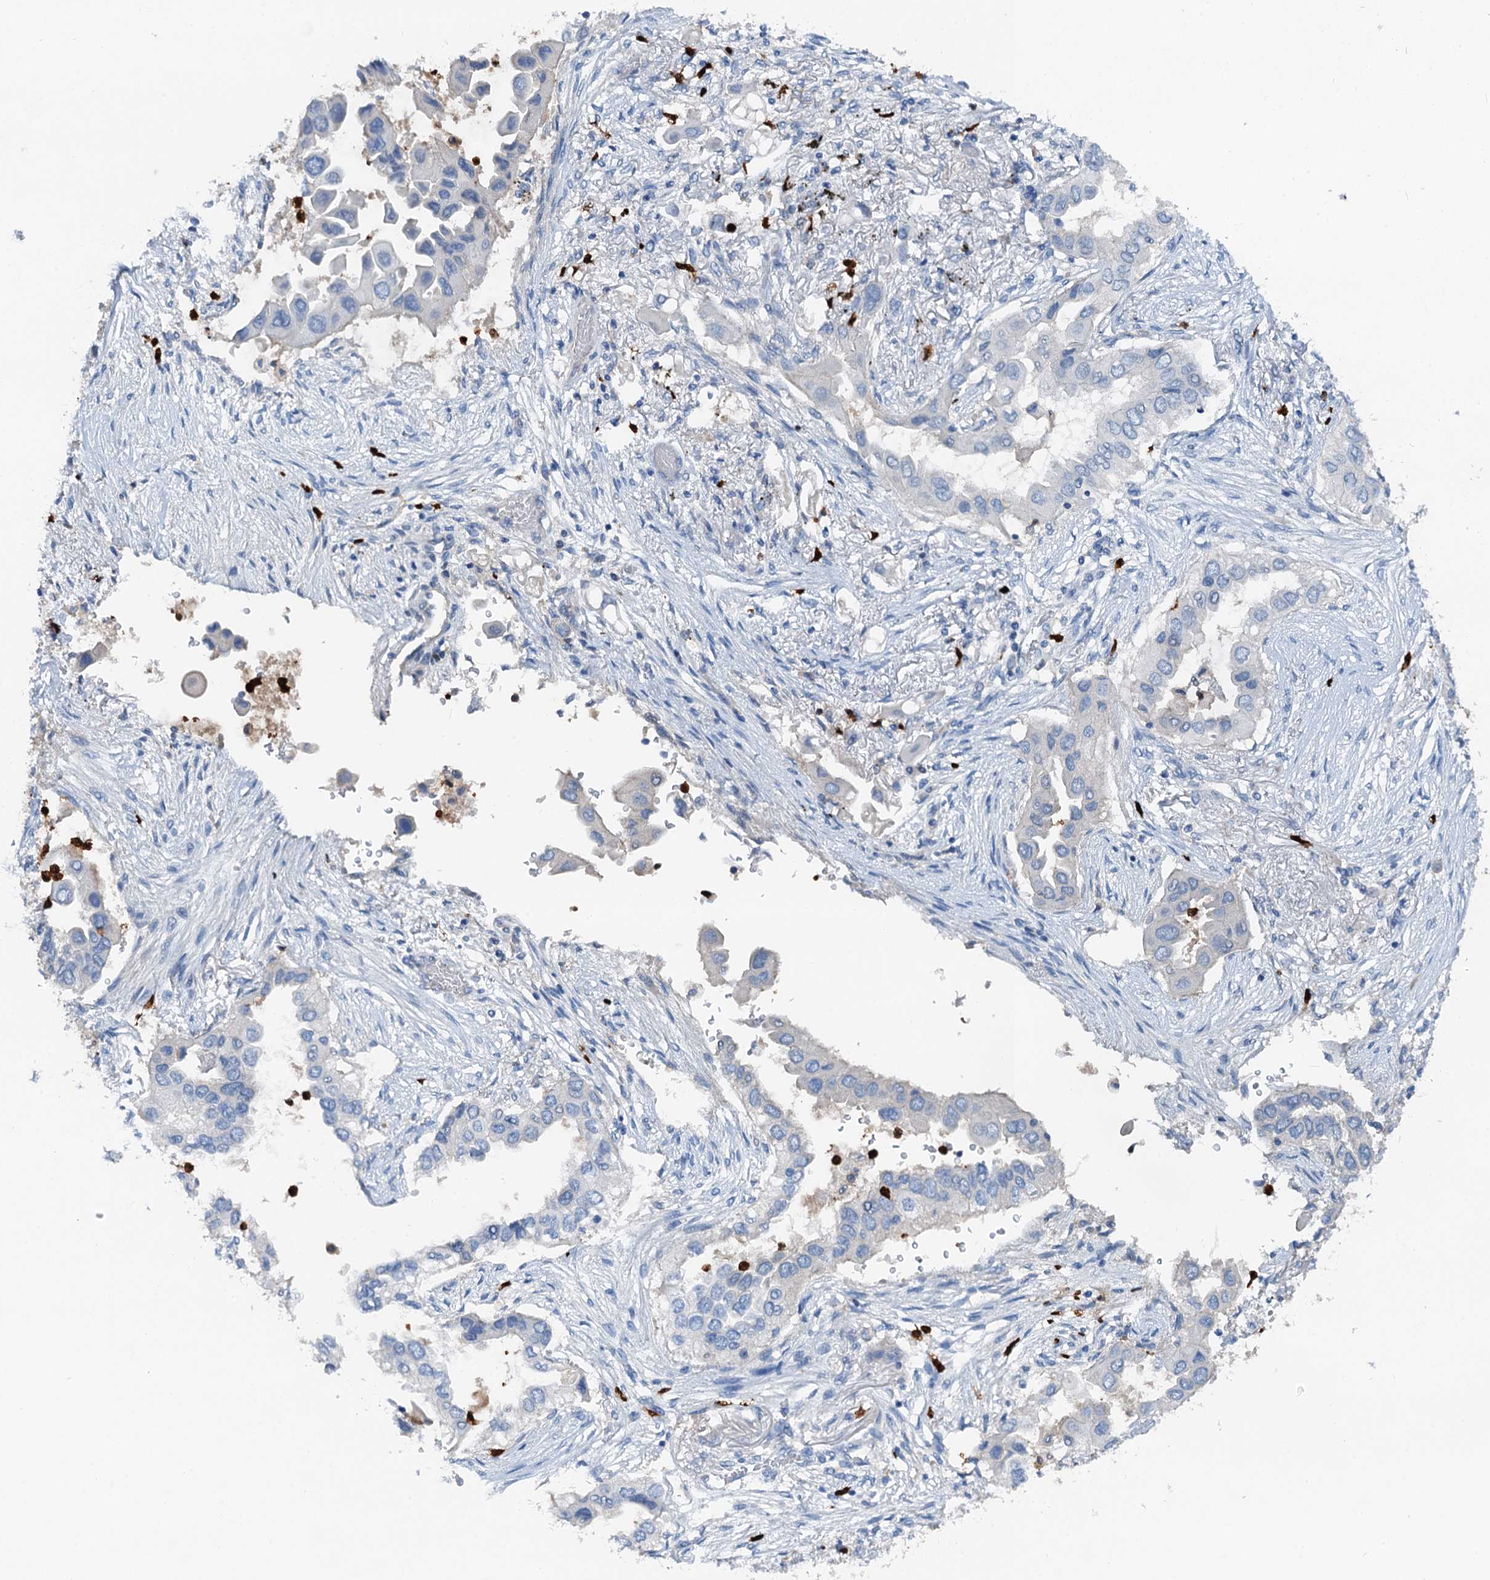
{"staining": {"intensity": "negative", "quantity": "none", "location": "none"}, "tissue": "lung cancer", "cell_type": "Tumor cells", "image_type": "cancer", "snomed": [{"axis": "morphology", "description": "Adenocarcinoma, NOS"}, {"axis": "topography", "description": "Lung"}], "caption": "Protein analysis of adenocarcinoma (lung) reveals no significant expression in tumor cells.", "gene": "OTOA", "patient": {"sex": "female", "age": 76}}